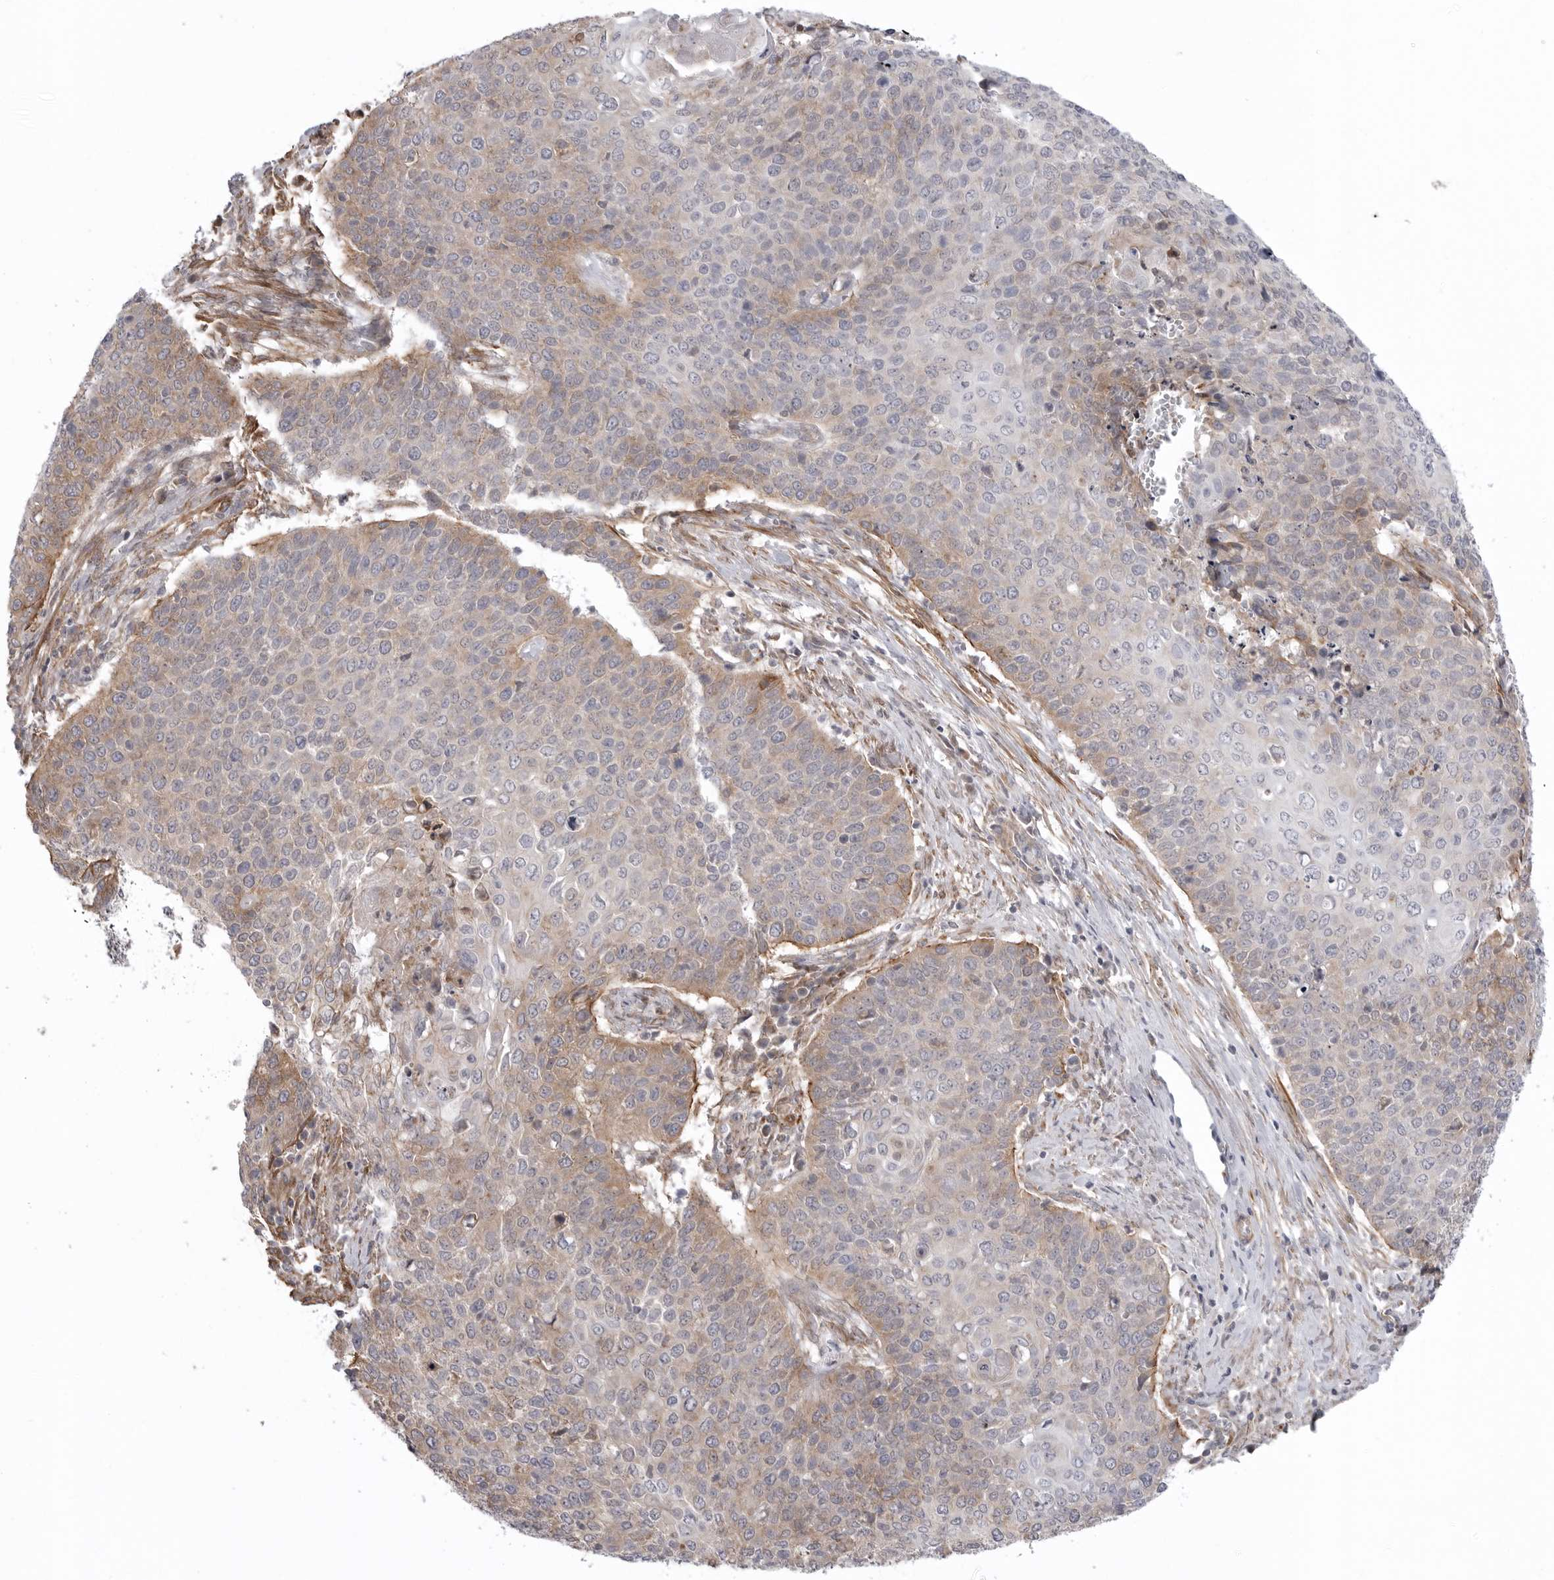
{"staining": {"intensity": "moderate", "quantity": "25%-75%", "location": "cytoplasmic/membranous"}, "tissue": "cervical cancer", "cell_type": "Tumor cells", "image_type": "cancer", "snomed": [{"axis": "morphology", "description": "Squamous cell carcinoma, NOS"}, {"axis": "topography", "description": "Cervix"}], "caption": "Brown immunohistochemical staining in squamous cell carcinoma (cervical) exhibits moderate cytoplasmic/membranous positivity in approximately 25%-75% of tumor cells.", "gene": "SCP2", "patient": {"sex": "female", "age": 39}}